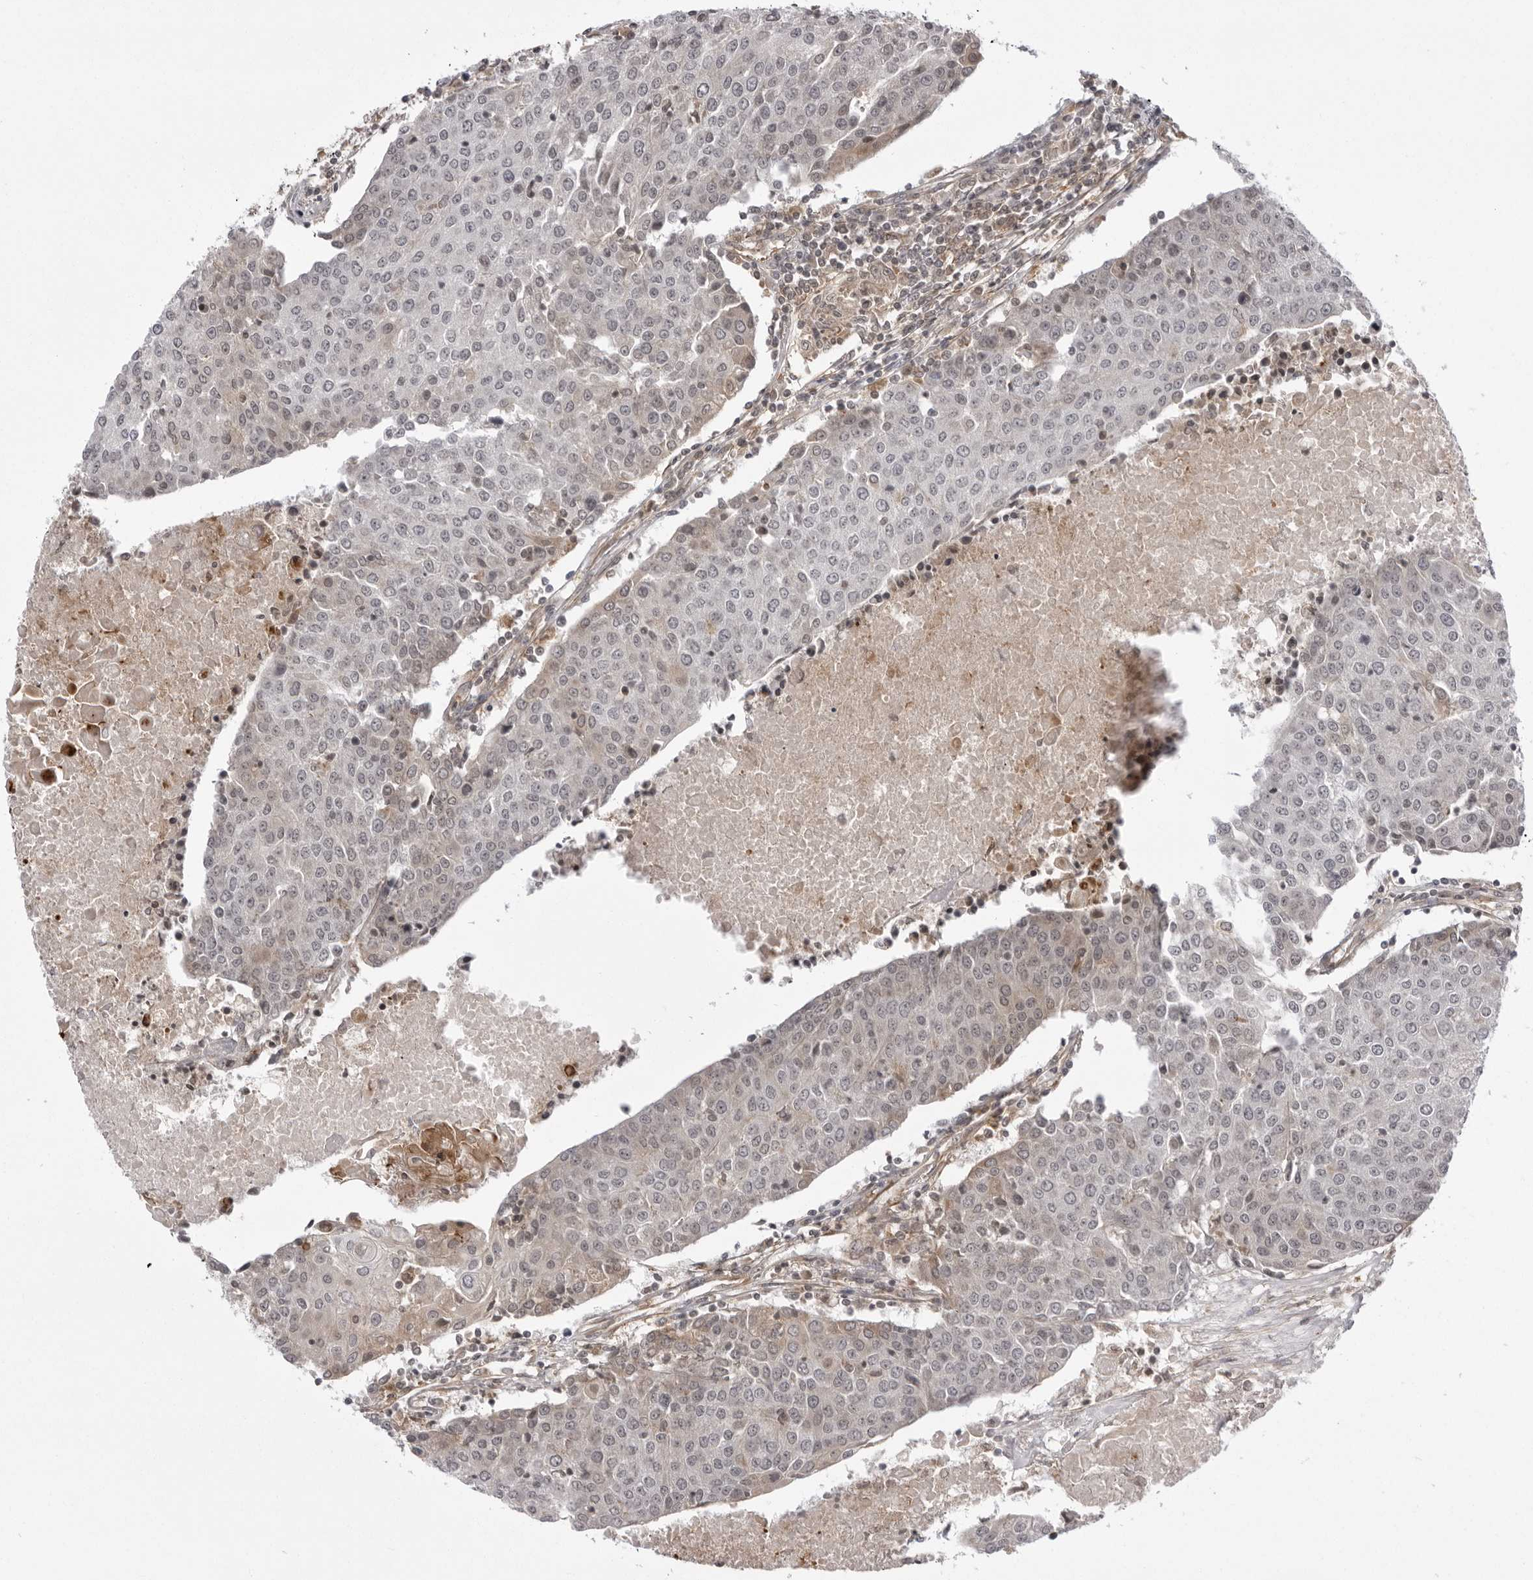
{"staining": {"intensity": "weak", "quantity": "<25%", "location": "cytoplasmic/membranous"}, "tissue": "urothelial cancer", "cell_type": "Tumor cells", "image_type": "cancer", "snomed": [{"axis": "morphology", "description": "Urothelial carcinoma, High grade"}, {"axis": "topography", "description": "Urinary bladder"}], "caption": "An IHC histopathology image of urothelial cancer is shown. There is no staining in tumor cells of urothelial cancer.", "gene": "USP43", "patient": {"sex": "female", "age": 85}}